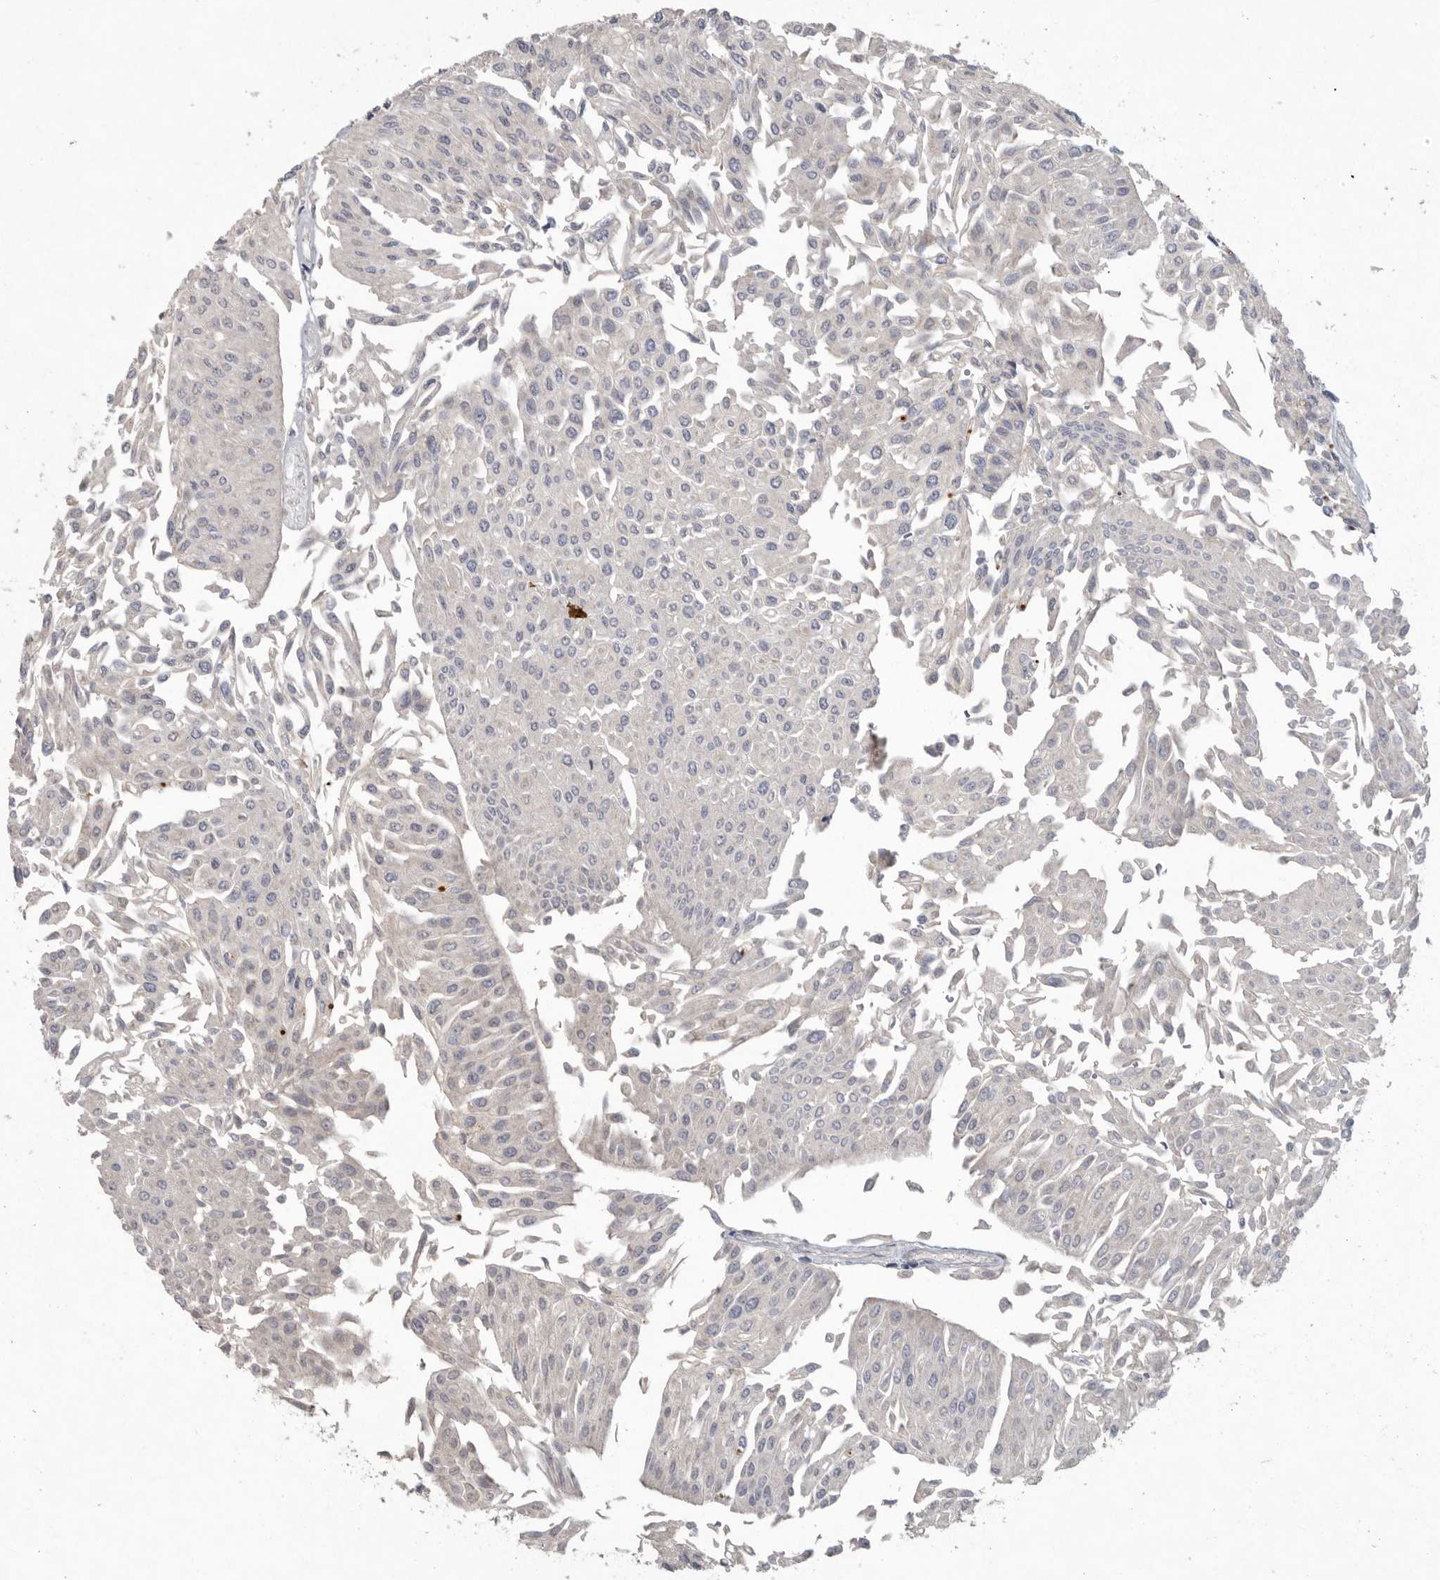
{"staining": {"intensity": "negative", "quantity": "none", "location": "none"}, "tissue": "urothelial cancer", "cell_type": "Tumor cells", "image_type": "cancer", "snomed": [{"axis": "morphology", "description": "Urothelial carcinoma, Low grade"}, {"axis": "topography", "description": "Urinary bladder"}], "caption": "The histopathology image reveals no significant staining in tumor cells of urothelial carcinoma (low-grade). (Stains: DAB immunohistochemistry (IHC) with hematoxylin counter stain, Microscopy: brightfield microscopy at high magnification).", "gene": "LAMTOR3", "patient": {"sex": "male", "age": 67}}